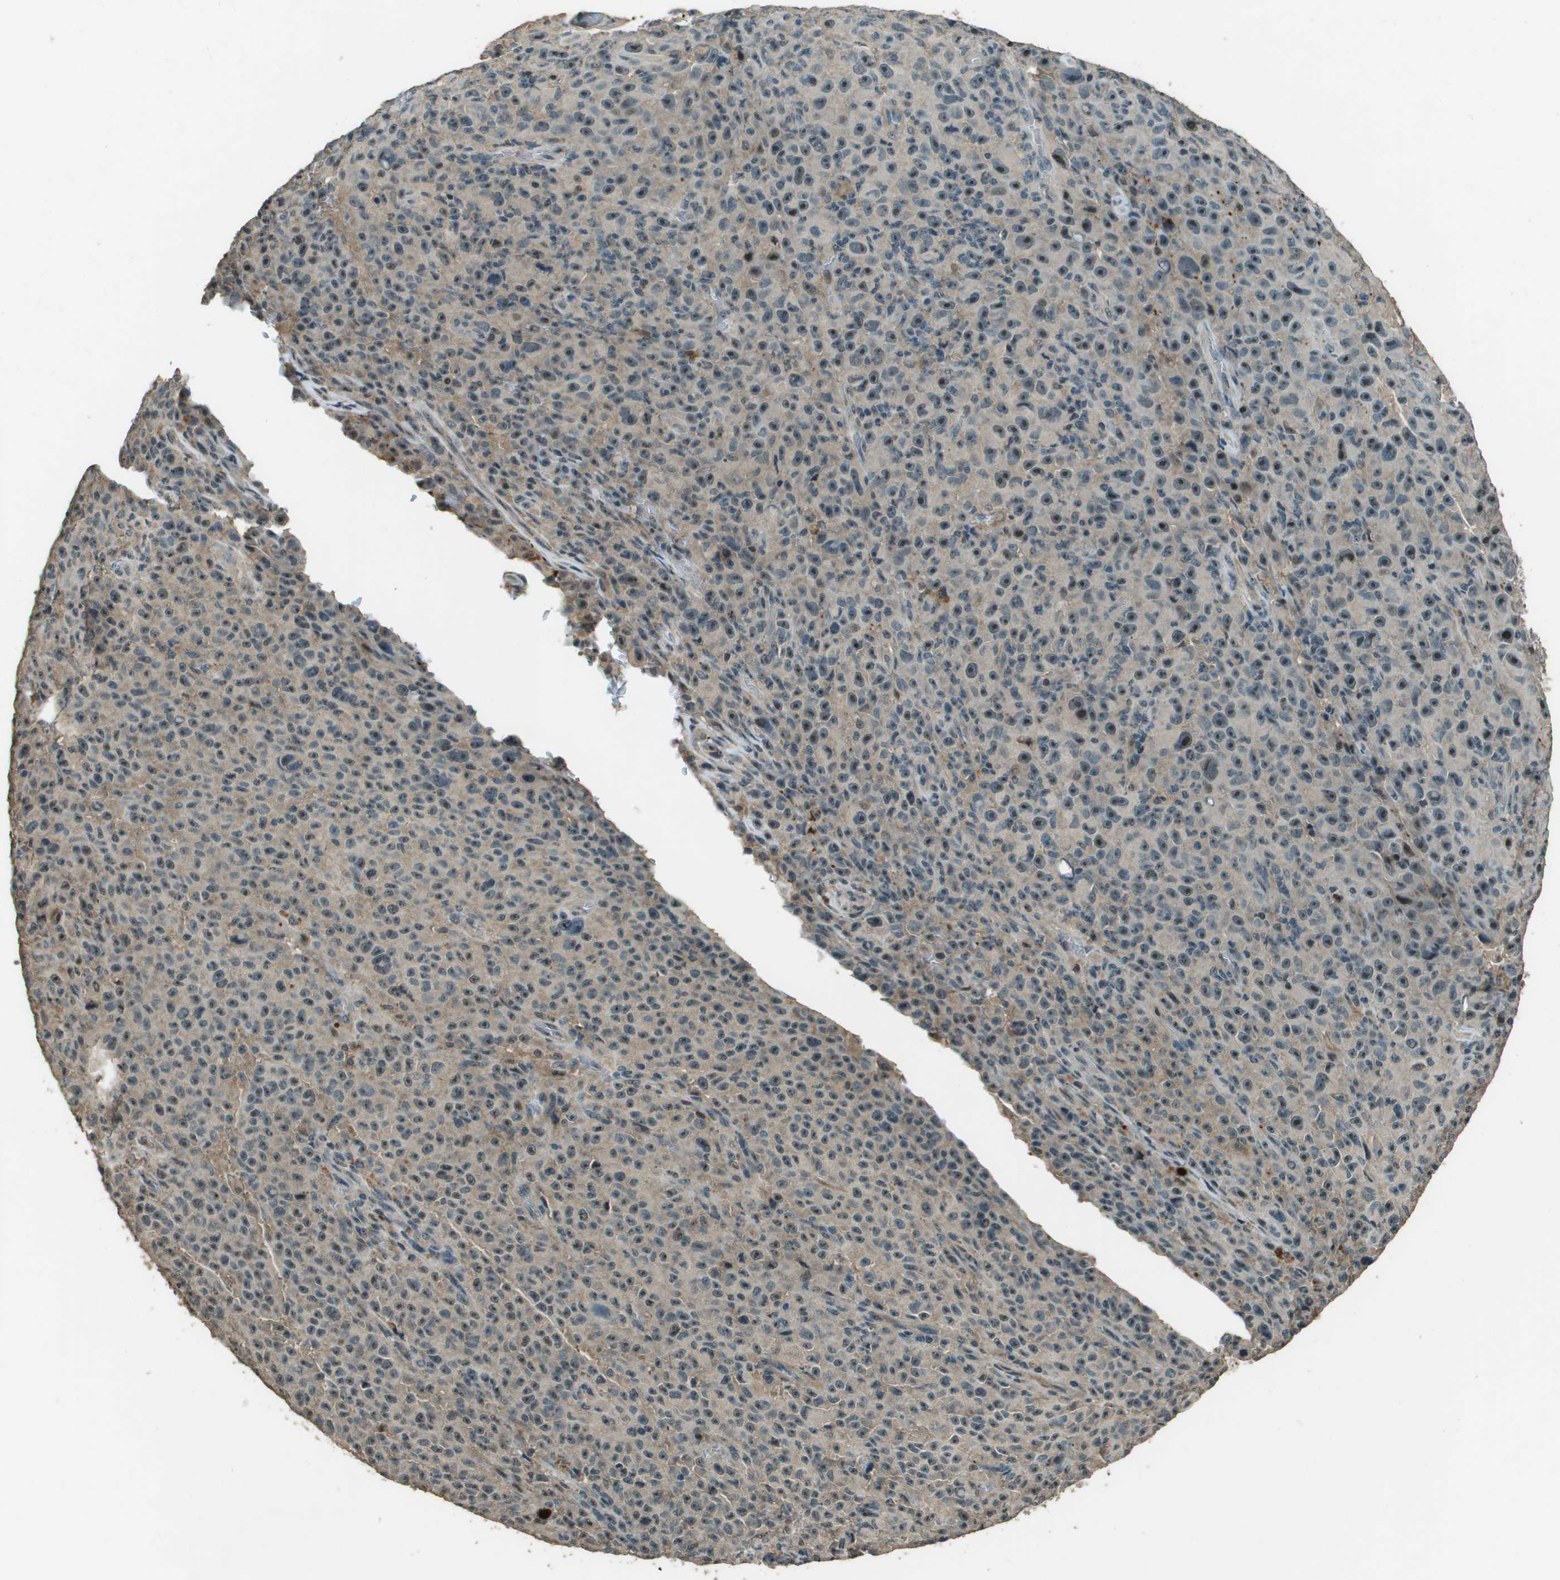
{"staining": {"intensity": "negative", "quantity": "none", "location": "none"}, "tissue": "melanoma", "cell_type": "Tumor cells", "image_type": "cancer", "snomed": [{"axis": "morphology", "description": "Malignant melanoma, NOS"}, {"axis": "topography", "description": "Skin"}], "caption": "Immunohistochemistry (IHC) of human melanoma shows no expression in tumor cells. The staining was performed using DAB to visualize the protein expression in brown, while the nuclei were stained in blue with hematoxylin (Magnification: 20x).", "gene": "SDC3", "patient": {"sex": "female", "age": 82}}